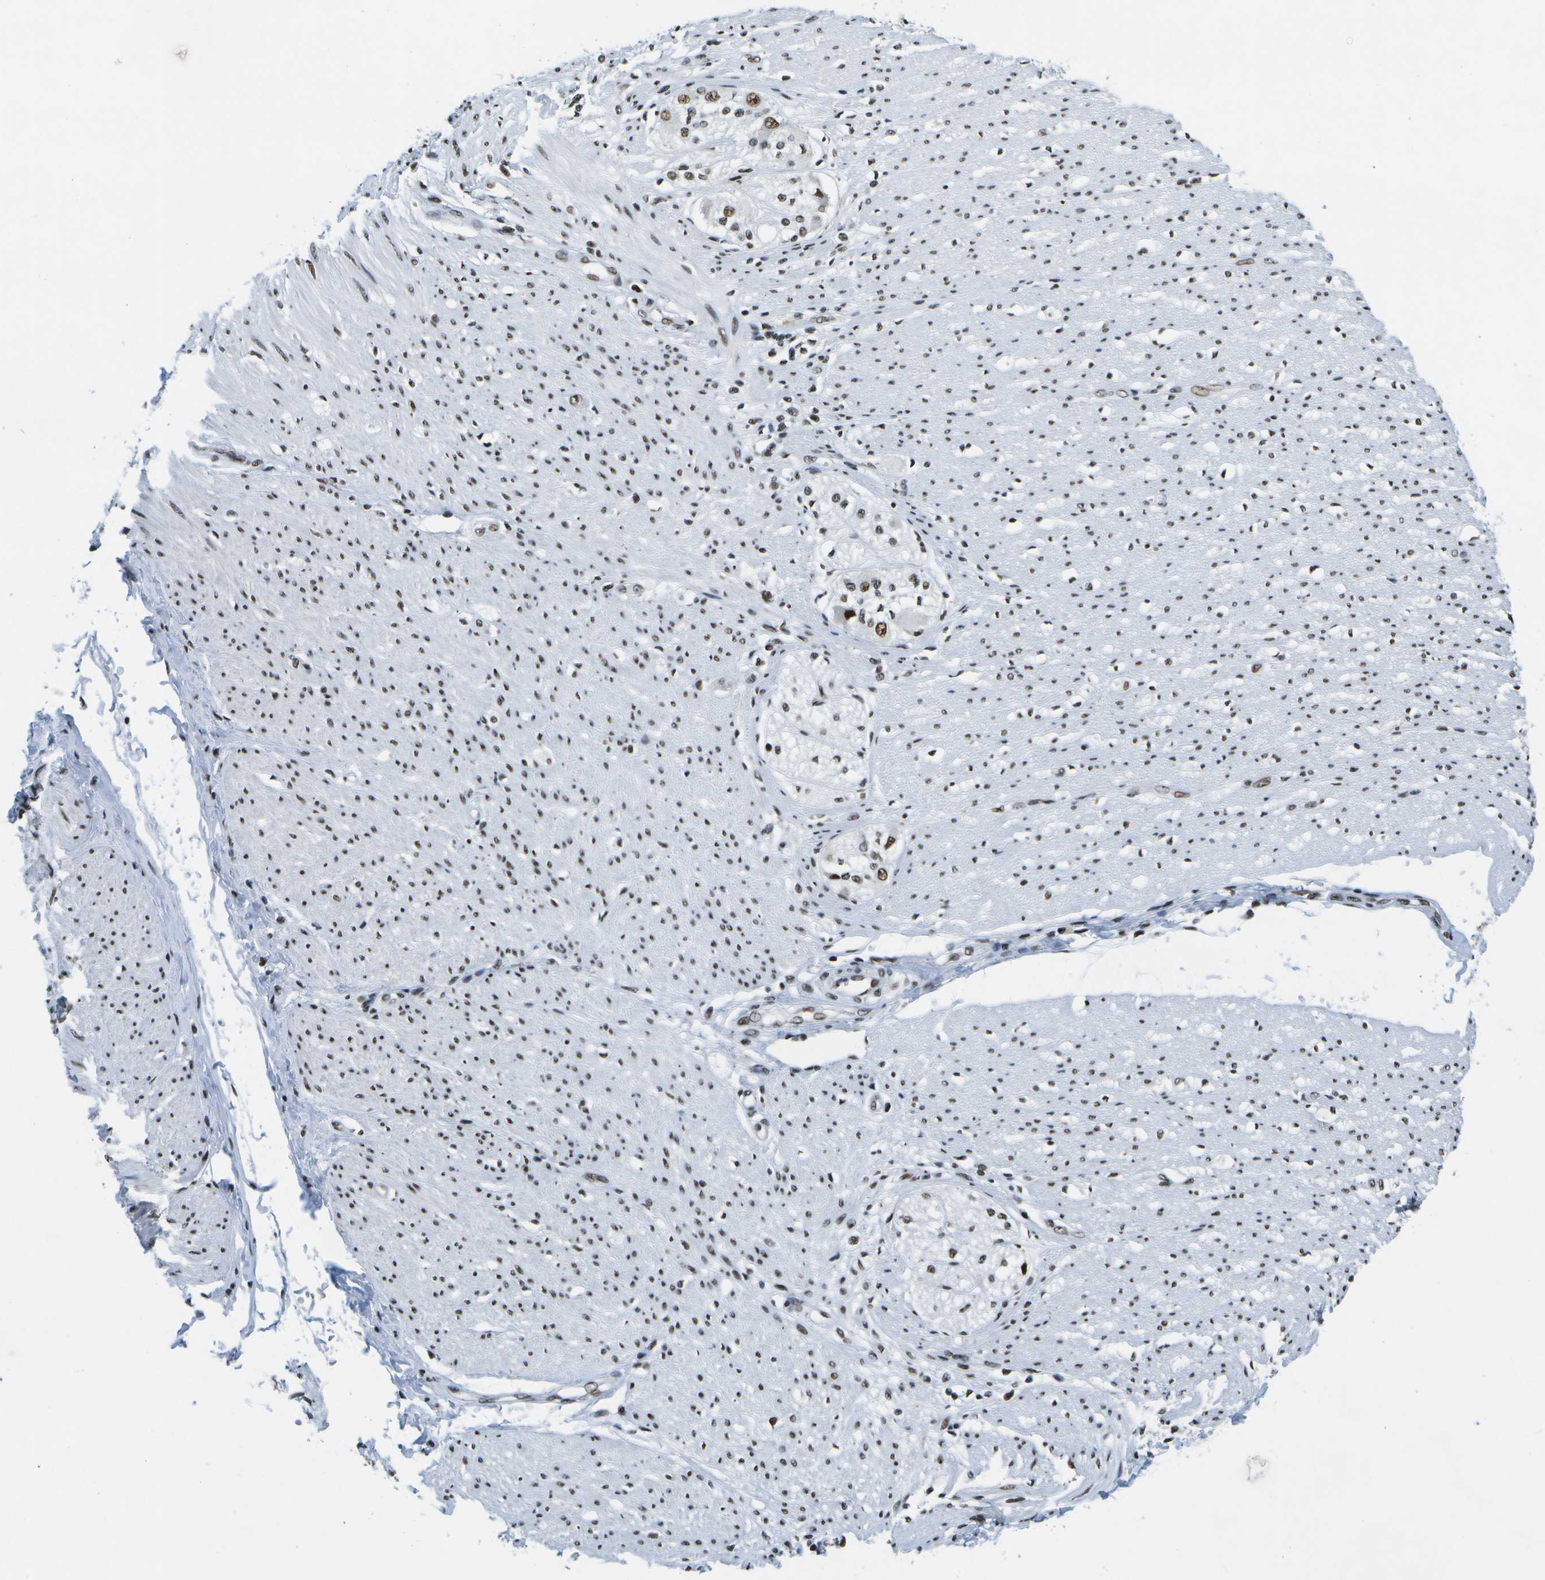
{"staining": {"intensity": "strong", "quantity": ">75%", "location": "nuclear"}, "tissue": "adipose tissue", "cell_type": "Adipocytes", "image_type": "normal", "snomed": [{"axis": "morphology", "description": "Normal tissue, NOS"}, {"axis": "morphology", "description": "Adenocarcinoma, NOS"}, {"axis": "topography", "description": "Colon"}, {"axis": "topography", "description": "Peripheral nerve tissue"}], "caption": "Normal adipose tissue exhibits strong nuclear expression in about >75% of adipocytes.", "gene": "NSRP1", "patient": {"sex": "male", "age": 14}}